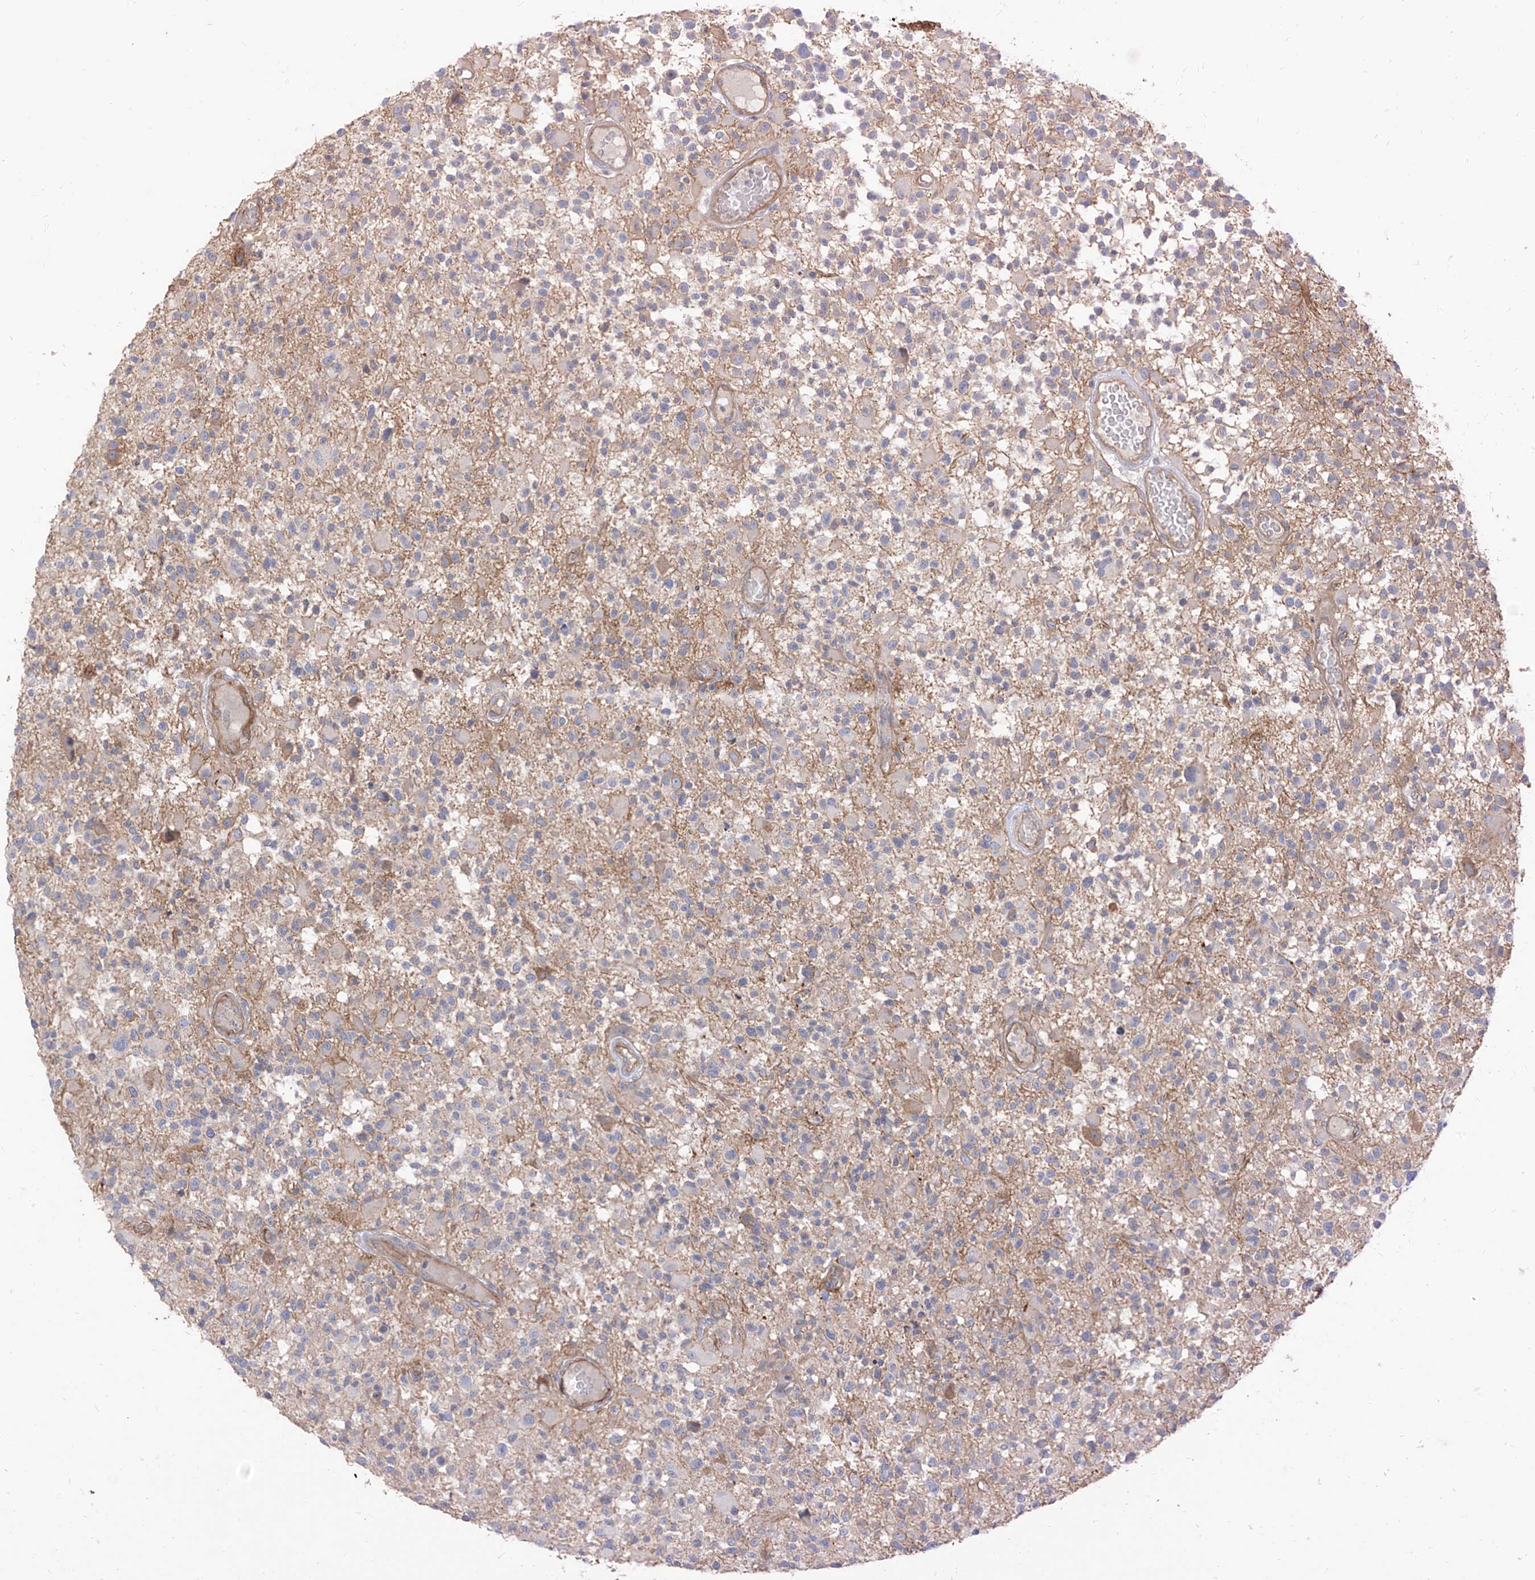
{"staining": {"intensity": "negative", "quantity": "none", "location": "none"}, "tissue": "glioma", "cell_type": "Tumor cells", "image_type": "cancer", "snomed": [{"axis": "morphology", "description": "Glioma, malignant, High grade"}, {"axis": "morphology", "description": "Glioblastoma, NOS"}, {"axis": "topography", "description": "Brain"}], "caption": "The histopathology image exhibits no significant expression in tumor cells of glioma.", "gene": "EPHX4", "patient": {"sex": "male", "age": 60}}